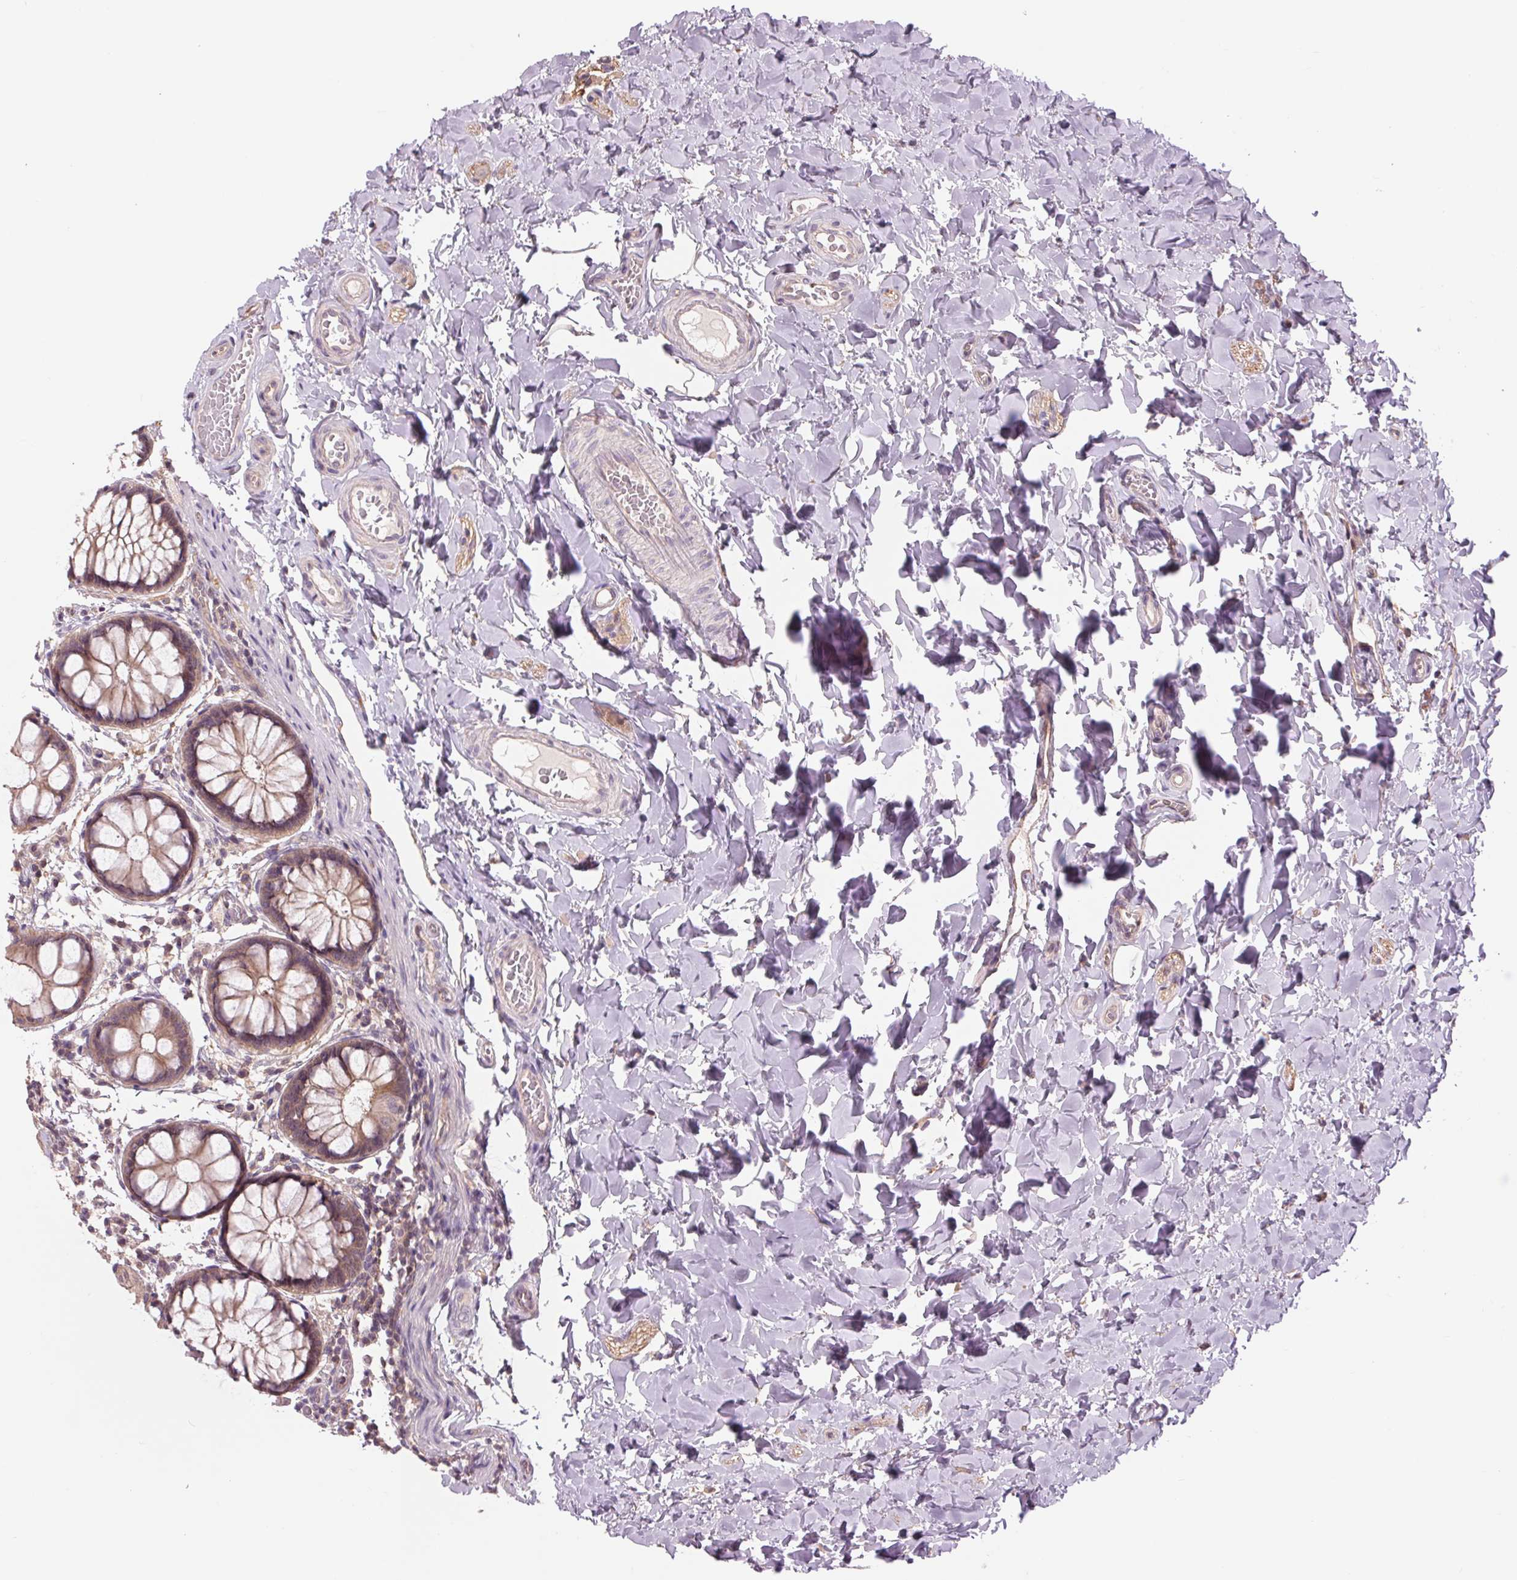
{"staining": {"intensity": "negative", "quantity": "none", "location": "none"}, "tissue": "colon", "cell_type": "Endothelial cells", "image_type": "normal", "snomed": [{"axis": "morphology", "description": "Normal tissue, NOS"}, {"axis": "topography", "description": "Colon"}], "caption": "IHC histopathology image of normal colon: colon stained with DAB displays no significant protein expression in endothelial cells. (Brightfield microscopy of DAB immunohistochemistry (IHC) at high magnification).", "gene": "SH3RF2", "patient": {"sex": "male", "age": 47}}